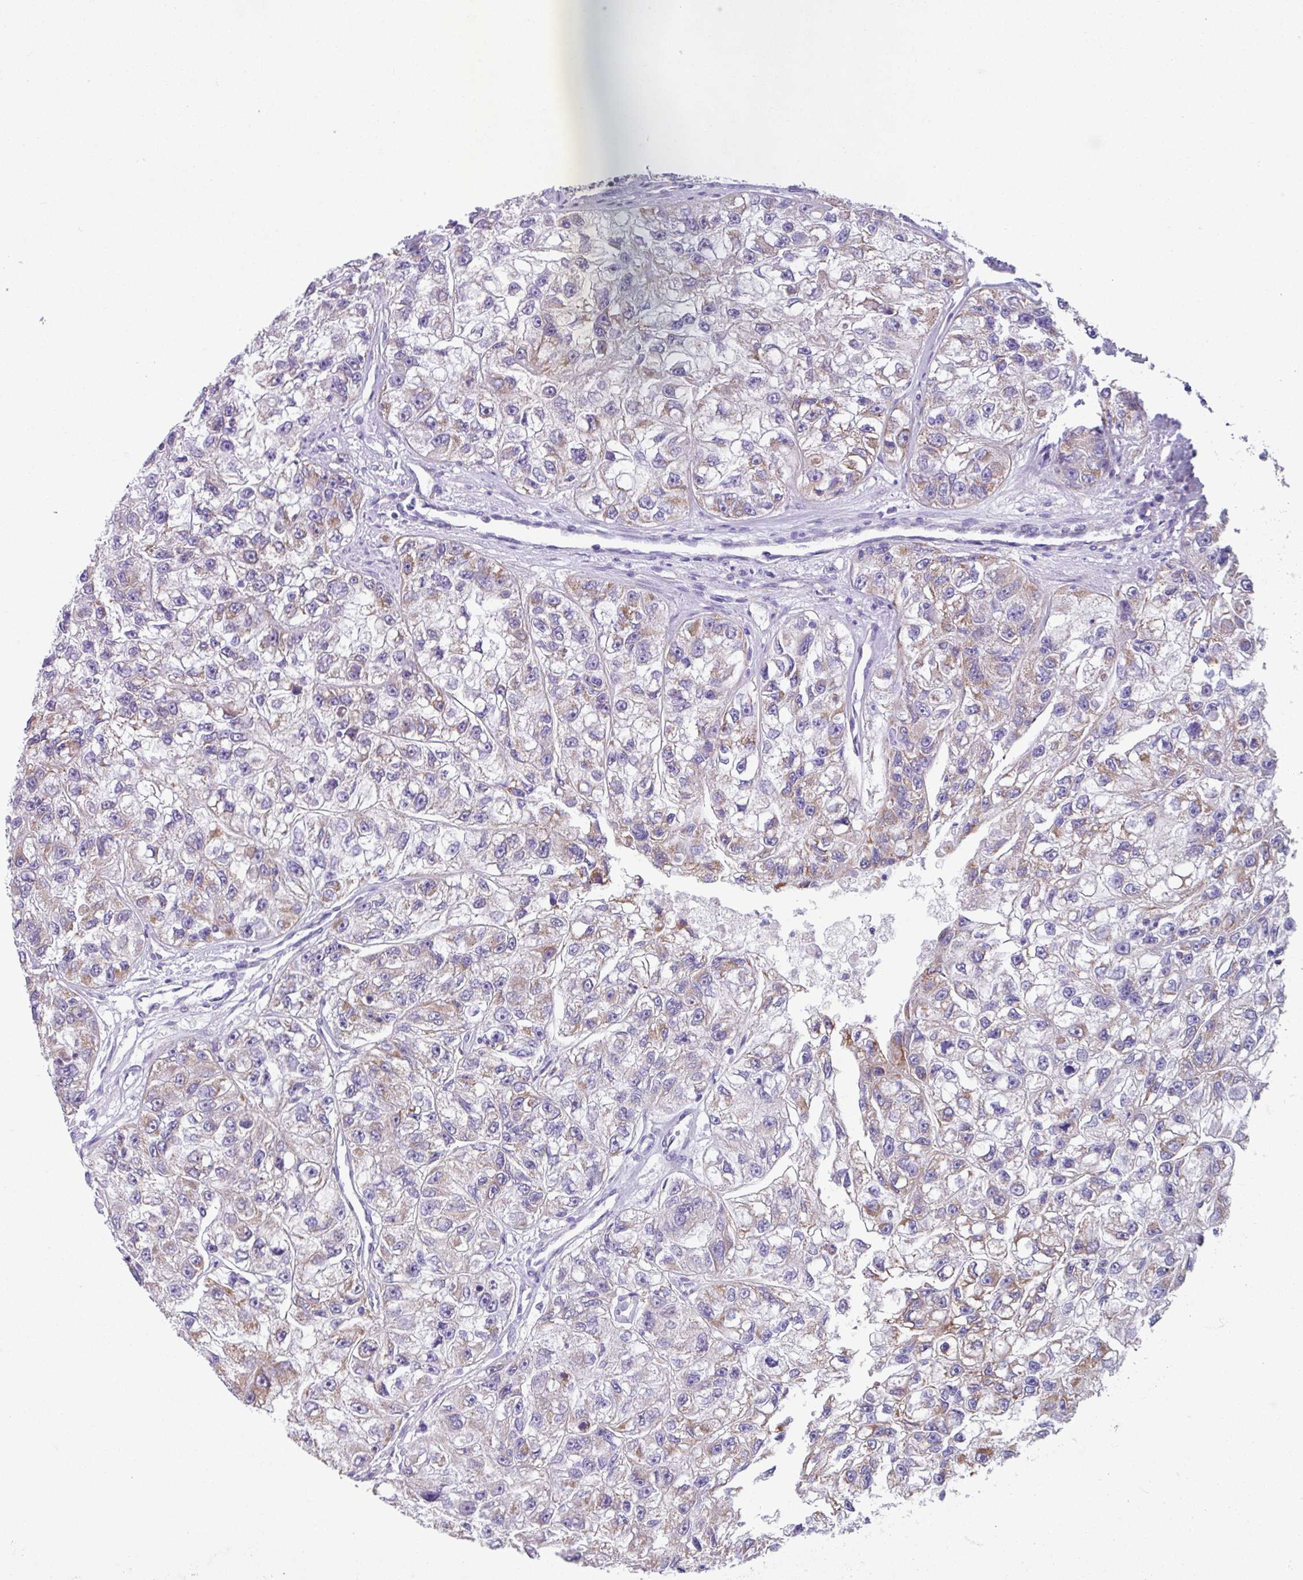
{"staining": {"intensity": "weak", "quantity": "<25%", "location": "cytoplasmic/membranous"}, "tissue": "renal cancer", "cell_type": "Tumor cells", "image_type": "cancer", "snomed": [{"axis": "morphology", "description": "Adenocarcinoma, NOS"}, {"axis": "topography", "description": "Kidney"}], "caption": "A histopathology image of adenocarcinoma (renal) stained for a protein exhibits no brown staining in tumor cells.", "gene": "OTULIN", "patient": {"sex": "male", "age": 63}}